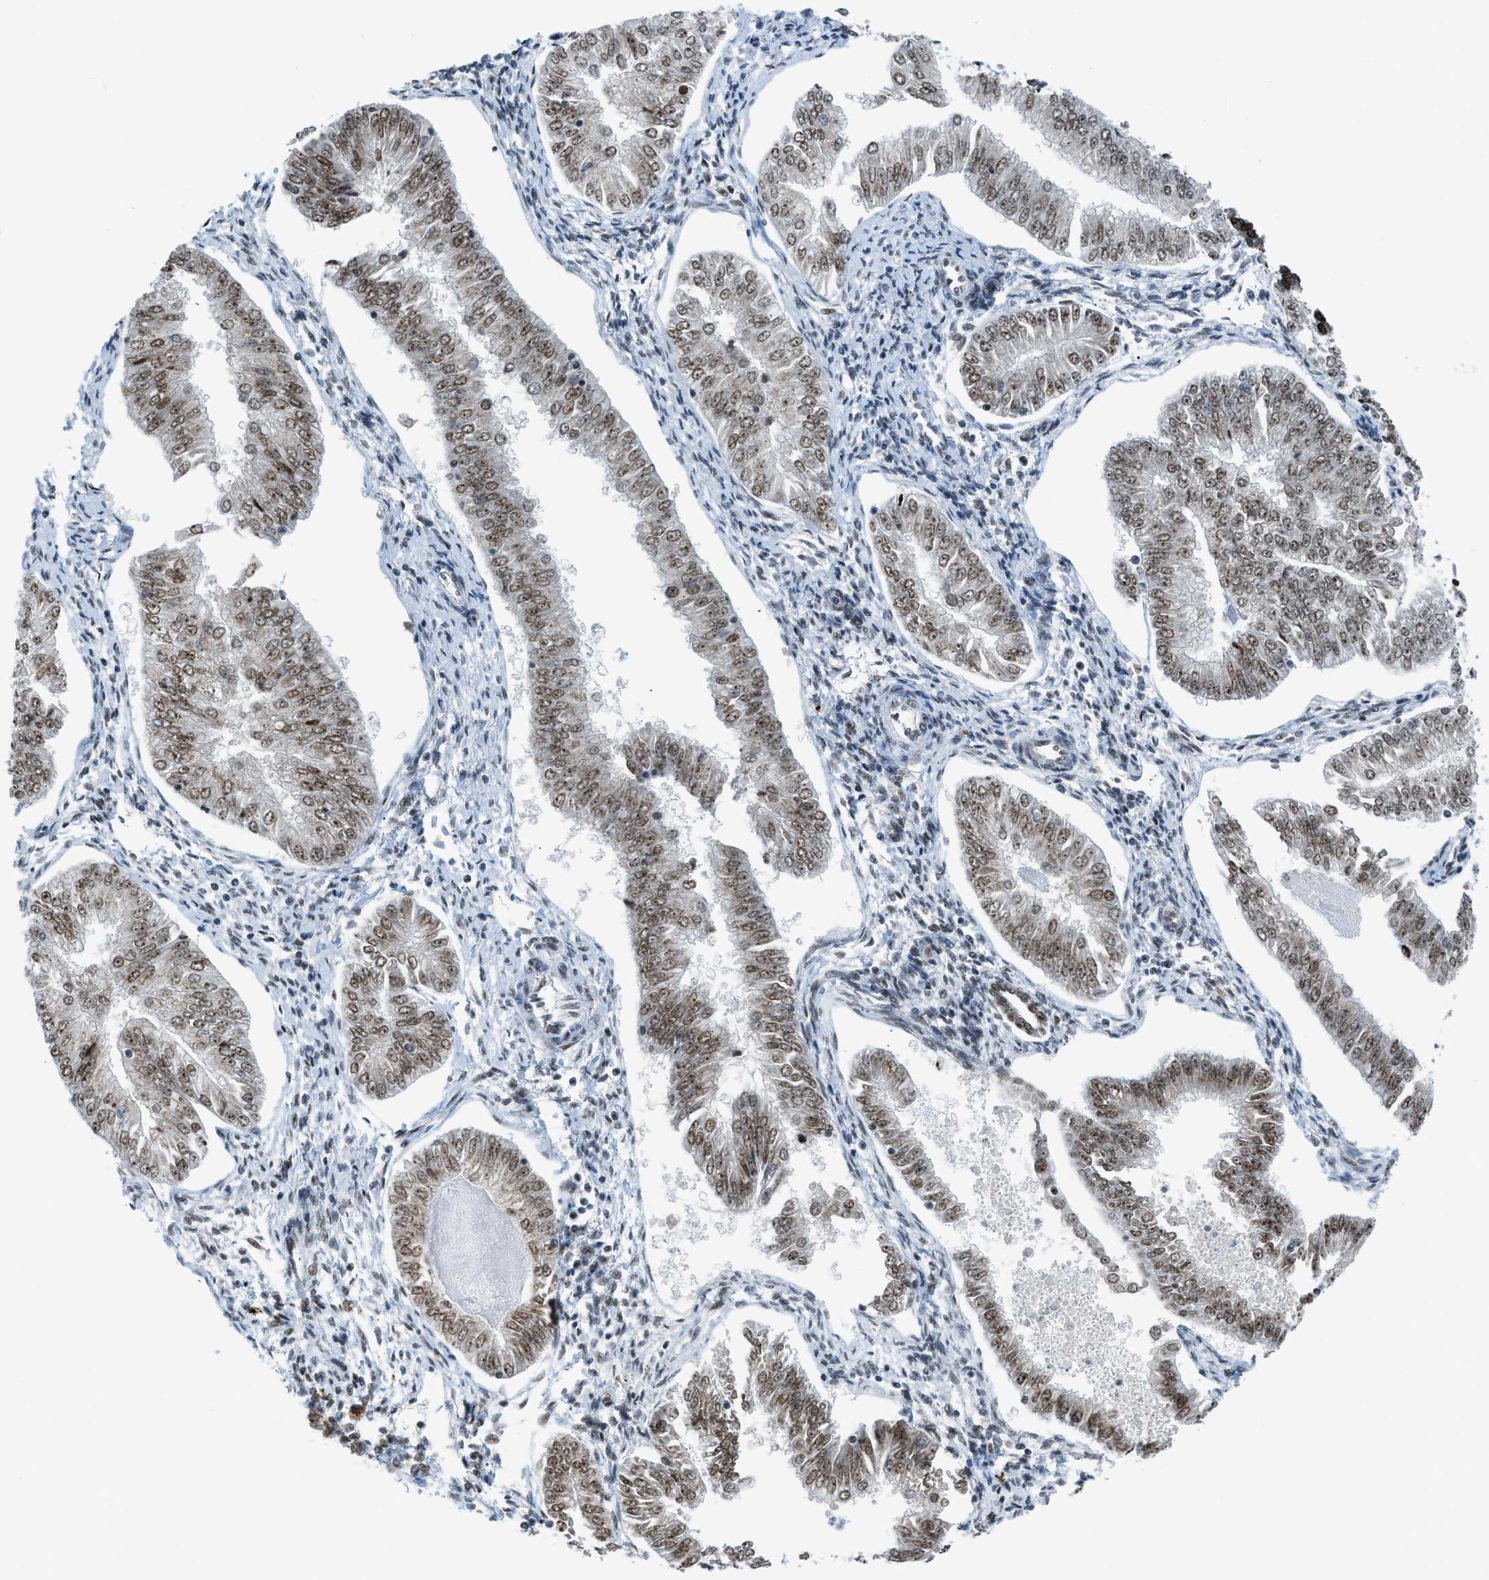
{"staining": {"intensity": "moderate", "quantity": ">75%", "location": "nuclear"}, "tissue": "endometrial cancer", "cell_type": "Tumor cells", "image_type": "cancer", "snomed": [{"axis": "morphology", "description": "Adenocarcinoma, NOS"}, {"axis": "topography", "description": "Endometrium"}], "caption": "Immunohistochemistry (IHC) histopathology image of neoplastic tissue: human endometrial adenocarcinoma stained using immunohistochemistry reveals medium levels of moderate protein expression localized specifically in the nuclear of tumor cells, appearing as a nuclear brown color.", "gene": "RAD51B", "patient": {"sex": "female", "age": 53}}